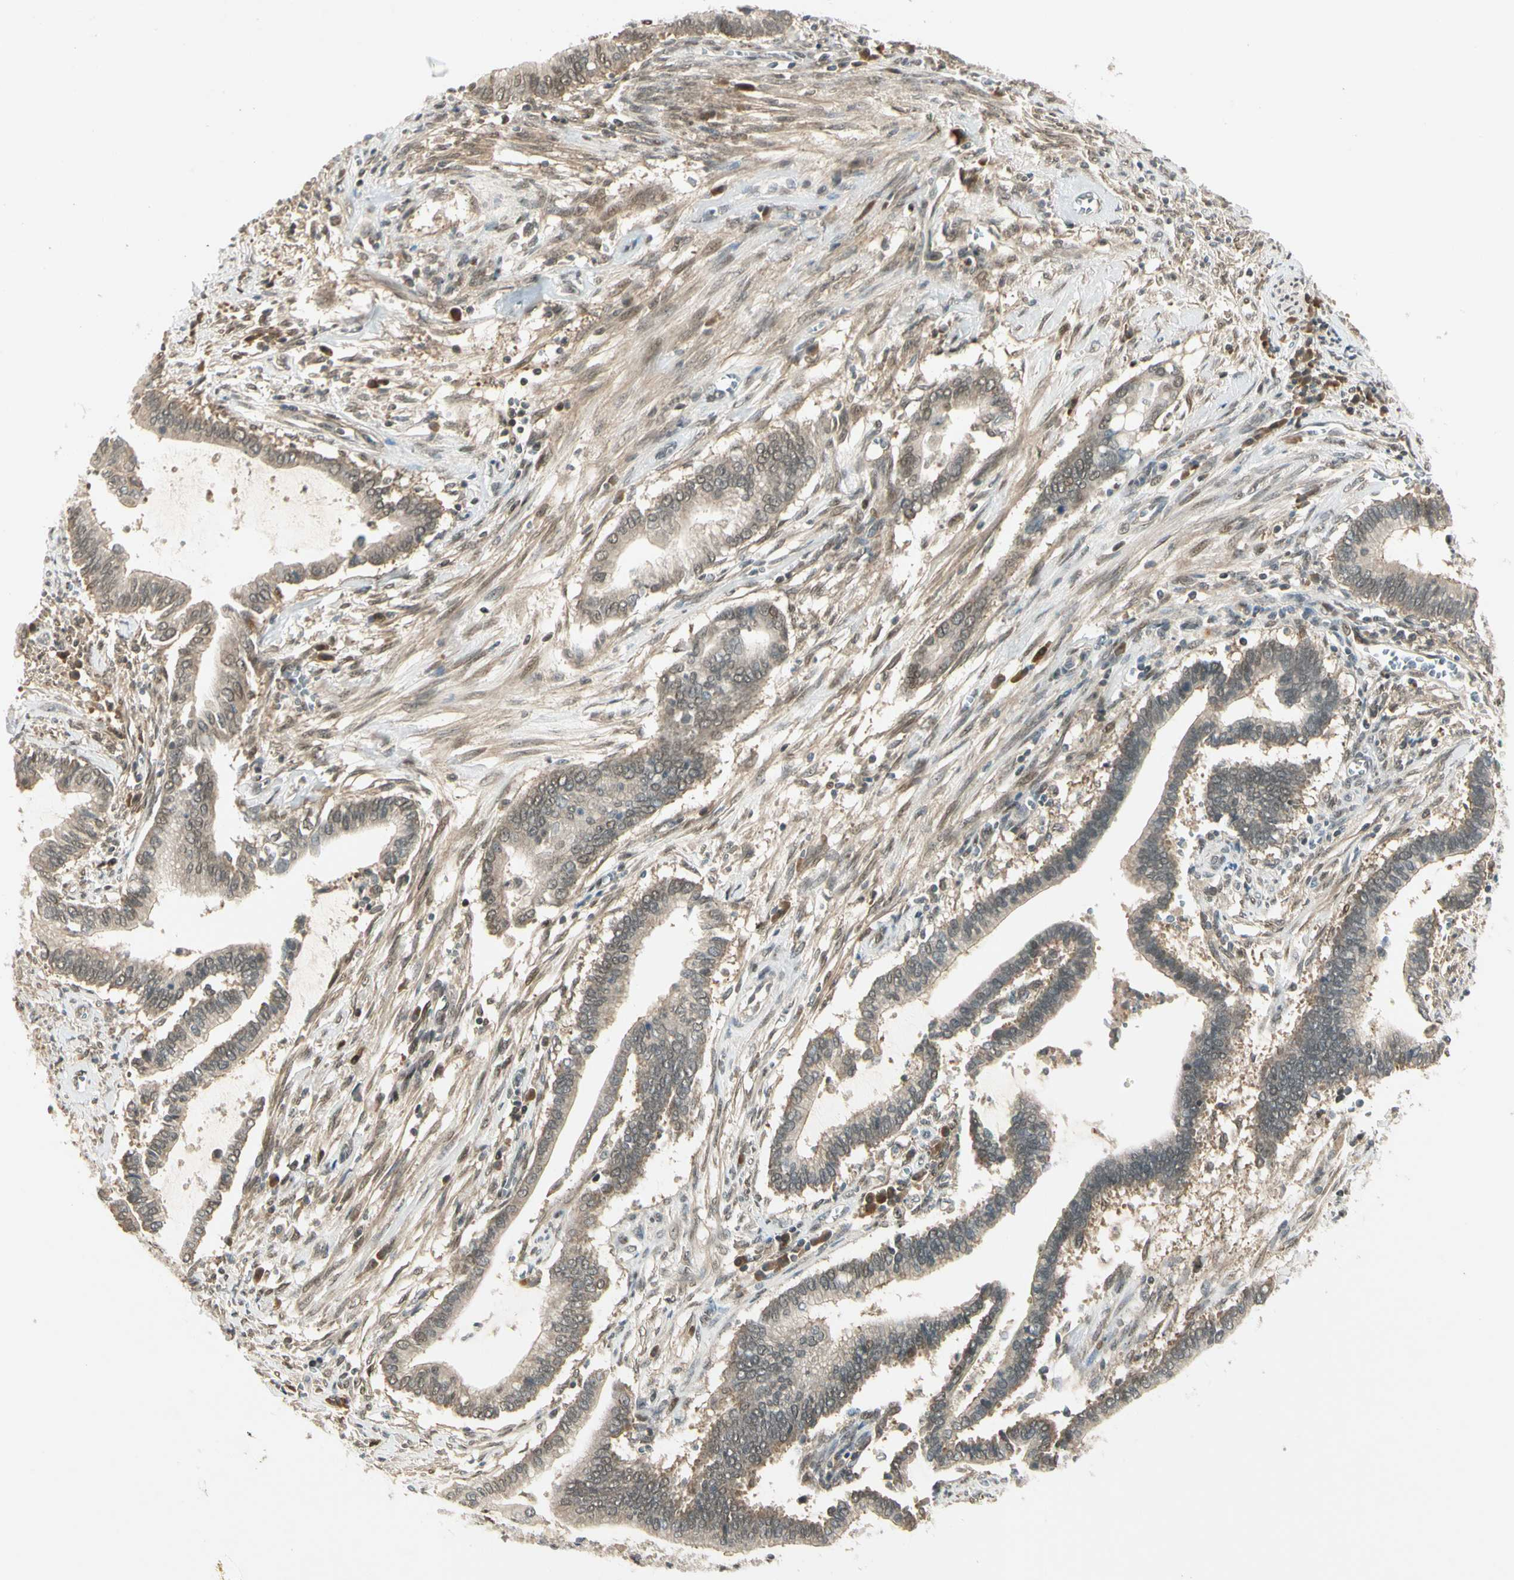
{"staining": {"intensity": "moderate", "quantity": ">75%", "location": "cytoplasmic/membranous"}, "tissue": "cervical cancer", "cell_type": "Tumor cells", "image_type": "cancer", "snomed": [{"axis": "morphology", "description": "Adenocarcinoma, NOS"}, {"axis": "topography", "description": "Cervix"}], "caption": "Tumor cells reveal medium levels of moderate cytoplasmic/membranous positivity in approximately >75% of cells in cervical cancer. The staining was performed using DAB (3,3'-diaminobenzidine), with brown indicating positive protein expression. Nuclei are stained blue with hematoxylin.", "gene": "GTF3A", "patient": {"sex": "female", "age": 44}}